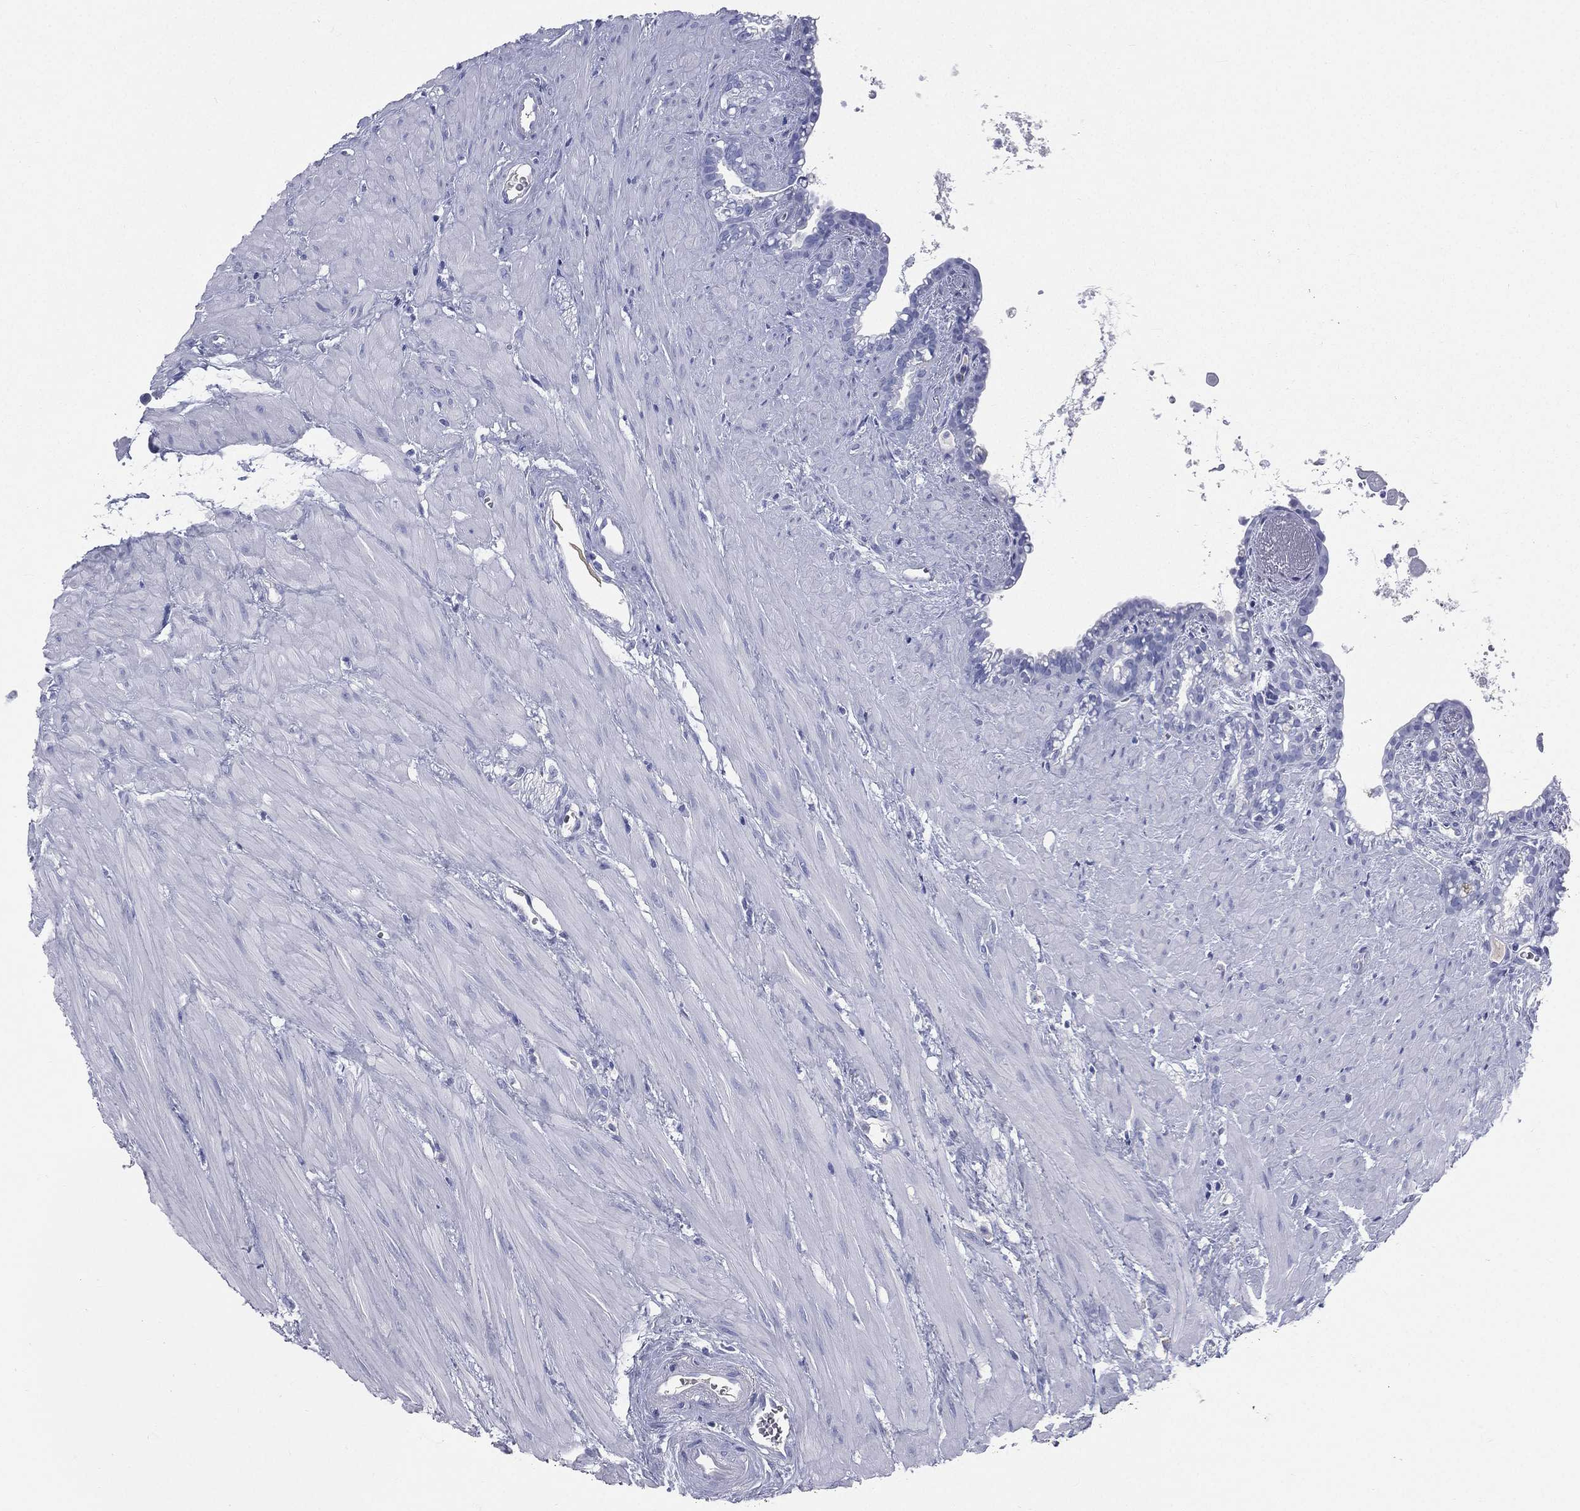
{"staining": {"intensity": "negative", "quantity": "none", "location": "none"}, "tissue": "seminal vesicle", "cell_type": "Glandular cells", "image_type": "normal", "snomed": [{"axis": "morphology", "description": "Normal tissue, NOS"}, {"axis": "morphology", "description": "Urothelial carcinoma, NOS"}, {"axis": "topography", "description": "Urinary bladder"}, {"axis": "topography", "description": "Seminal veicle"}], "caption": "Seminal vesicle was stained to show a protein in brown. There is no significant expression in glandular cells. (DAB IHC with hematoxylin counter stain).", "gene": "HP", "patient": {"sex": "male", "age": 76}}